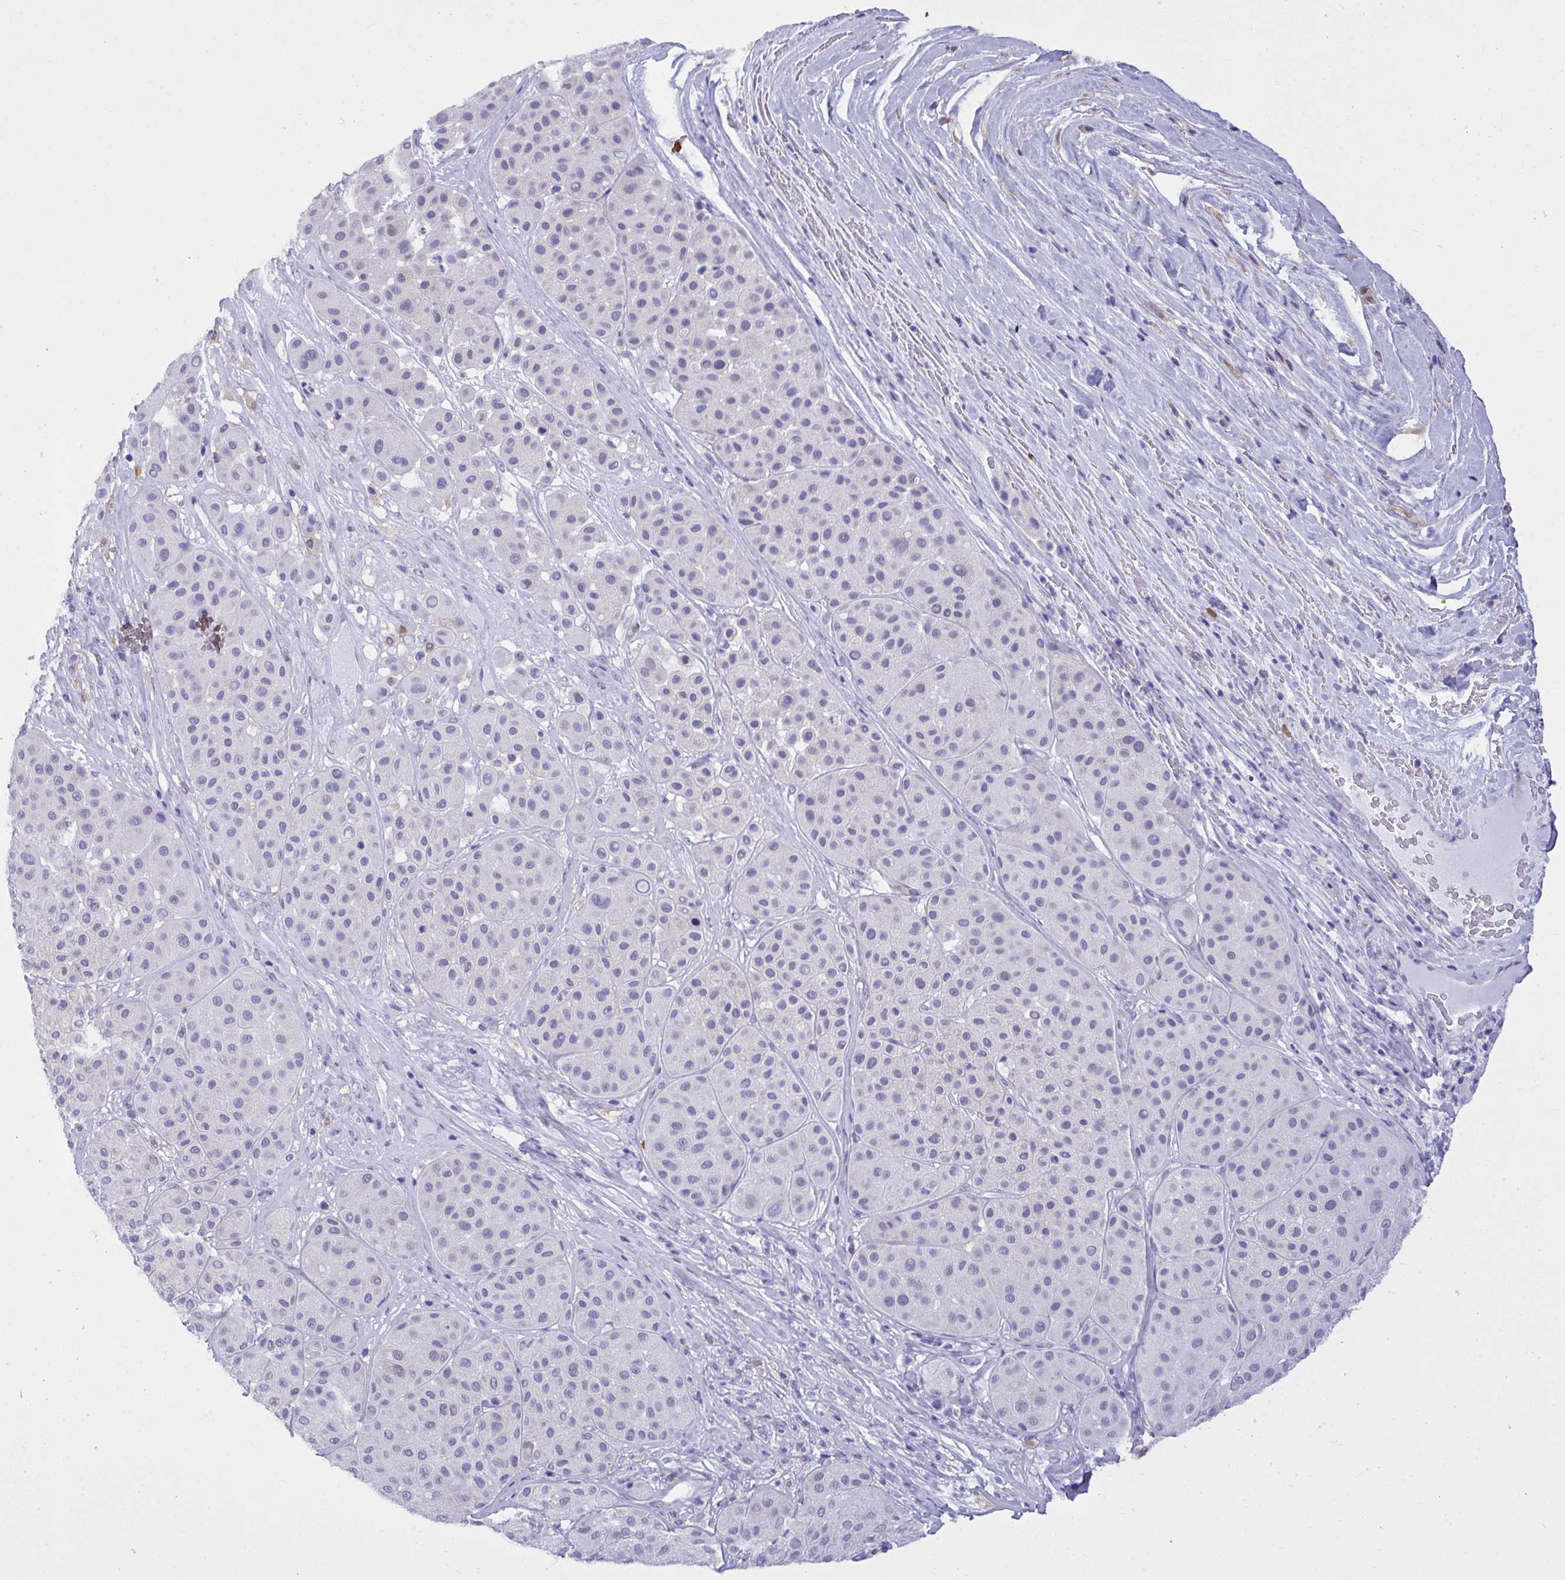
{"staining": {"intensity": "negative", "quantity": "none", "location": "none"}, "tissue": "melanoma", "cell_type": "Tumor cells", "image_type": "cancer", "snomed": [{"axis": "morphology", "description": "Malignant melanoma, Metastatic site"}, {"axis": "topography", "description": "Smooth muscle"}], "caption": "This is an immunohistochemistry histopathology image of melanoma. There is no positivity in tumor cells.", "gene": "PSD", "patient": {"sex": "male", "age": 41}}